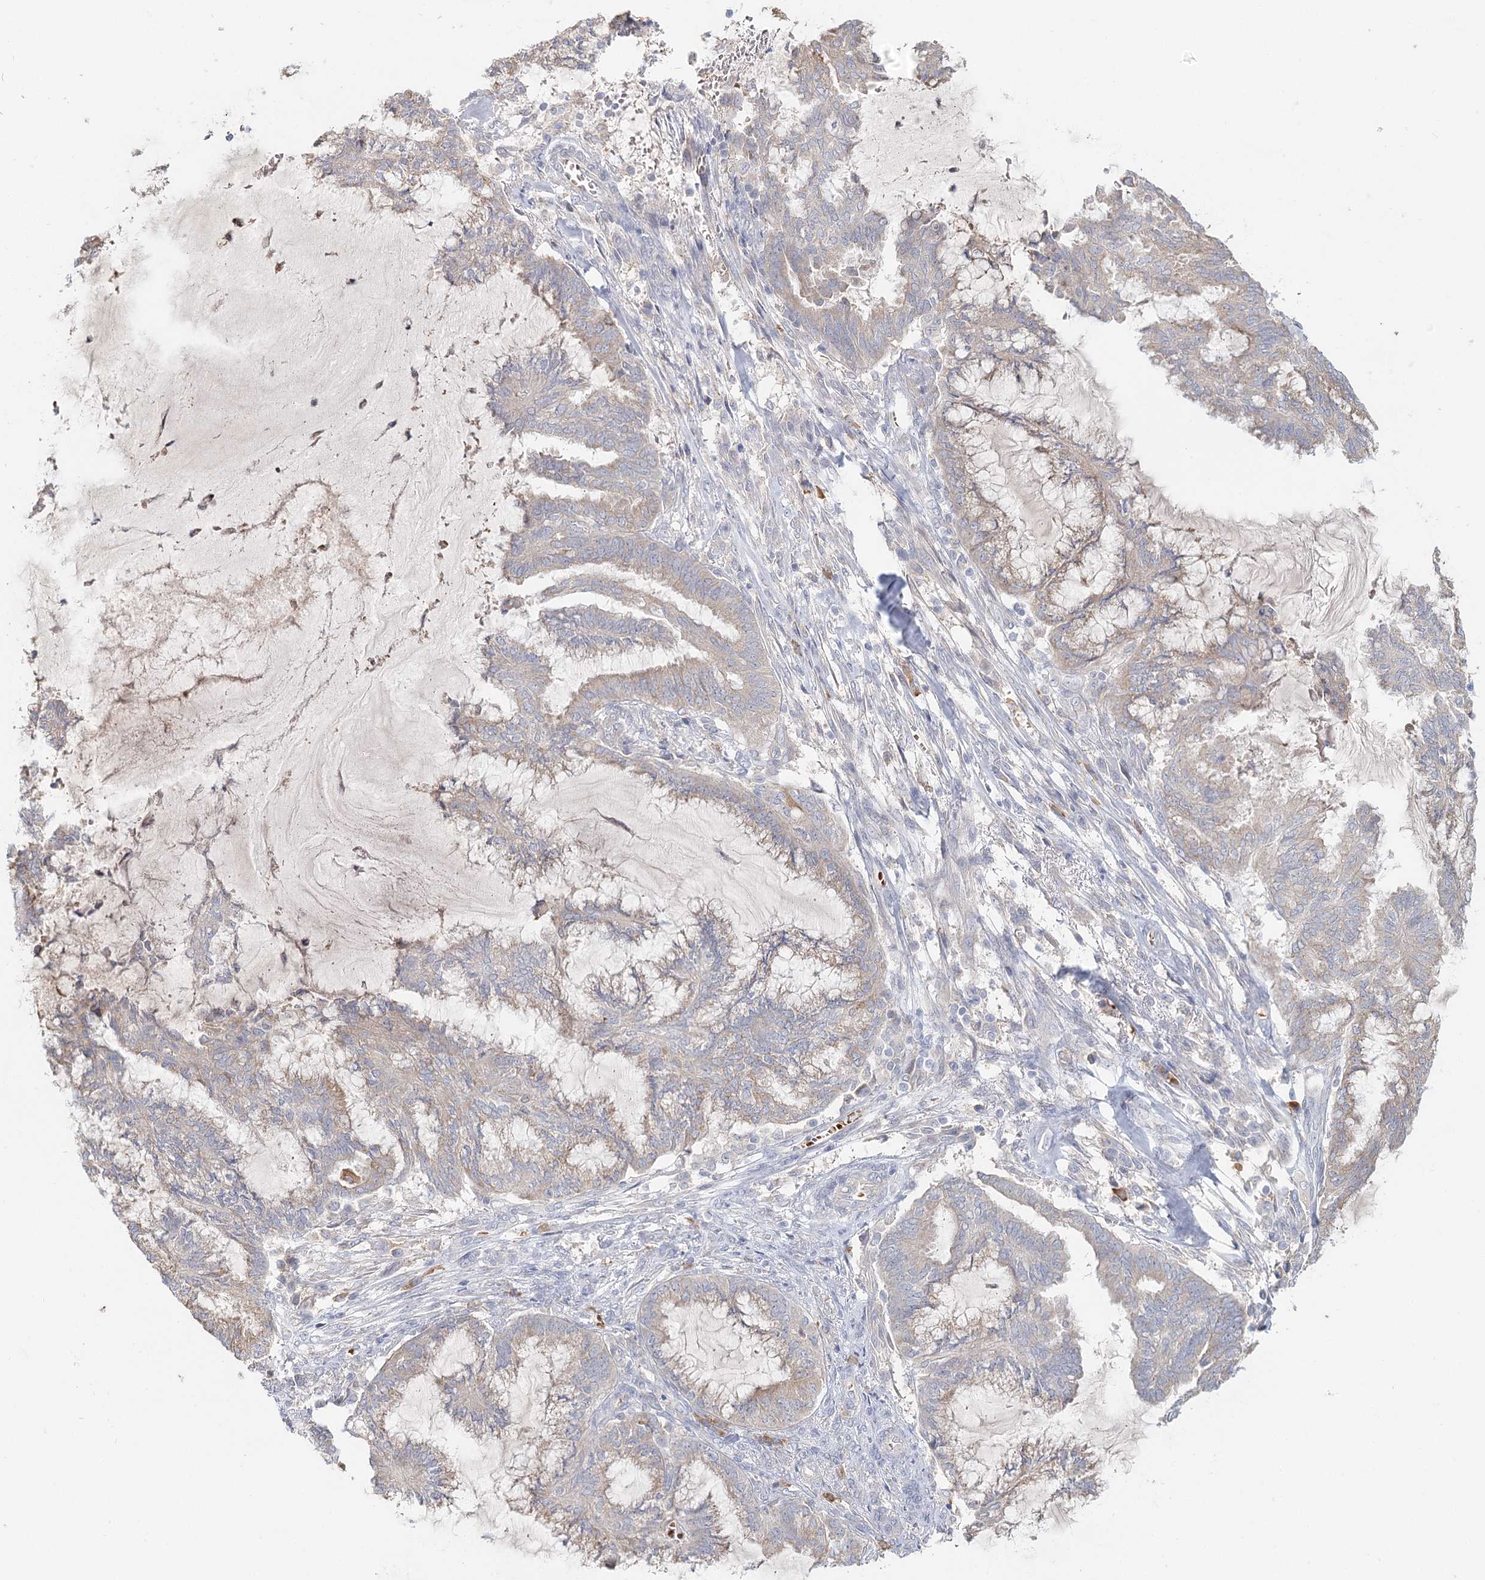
{"staining": {"intensity": "weak", "quantity": "<25%", "location": "cytoplasmic/membranous"}, "tissue": "endometrial cancer", "cell_type": "Tumor cells", "image_type": "cancer", "snomed": [{"axis": "morphology", "description": "Adenocarcinoma, NOS"}, {"axis": "topography", "description": "Endometrium"}], "caption": "This is an immunohistochemistry (IHC) micrograph of endometrial adenocarcinoma. There is no expression in tumor cells.", "gene": "ANKRD16", "patient": {"sex": "female", "age": 86}}